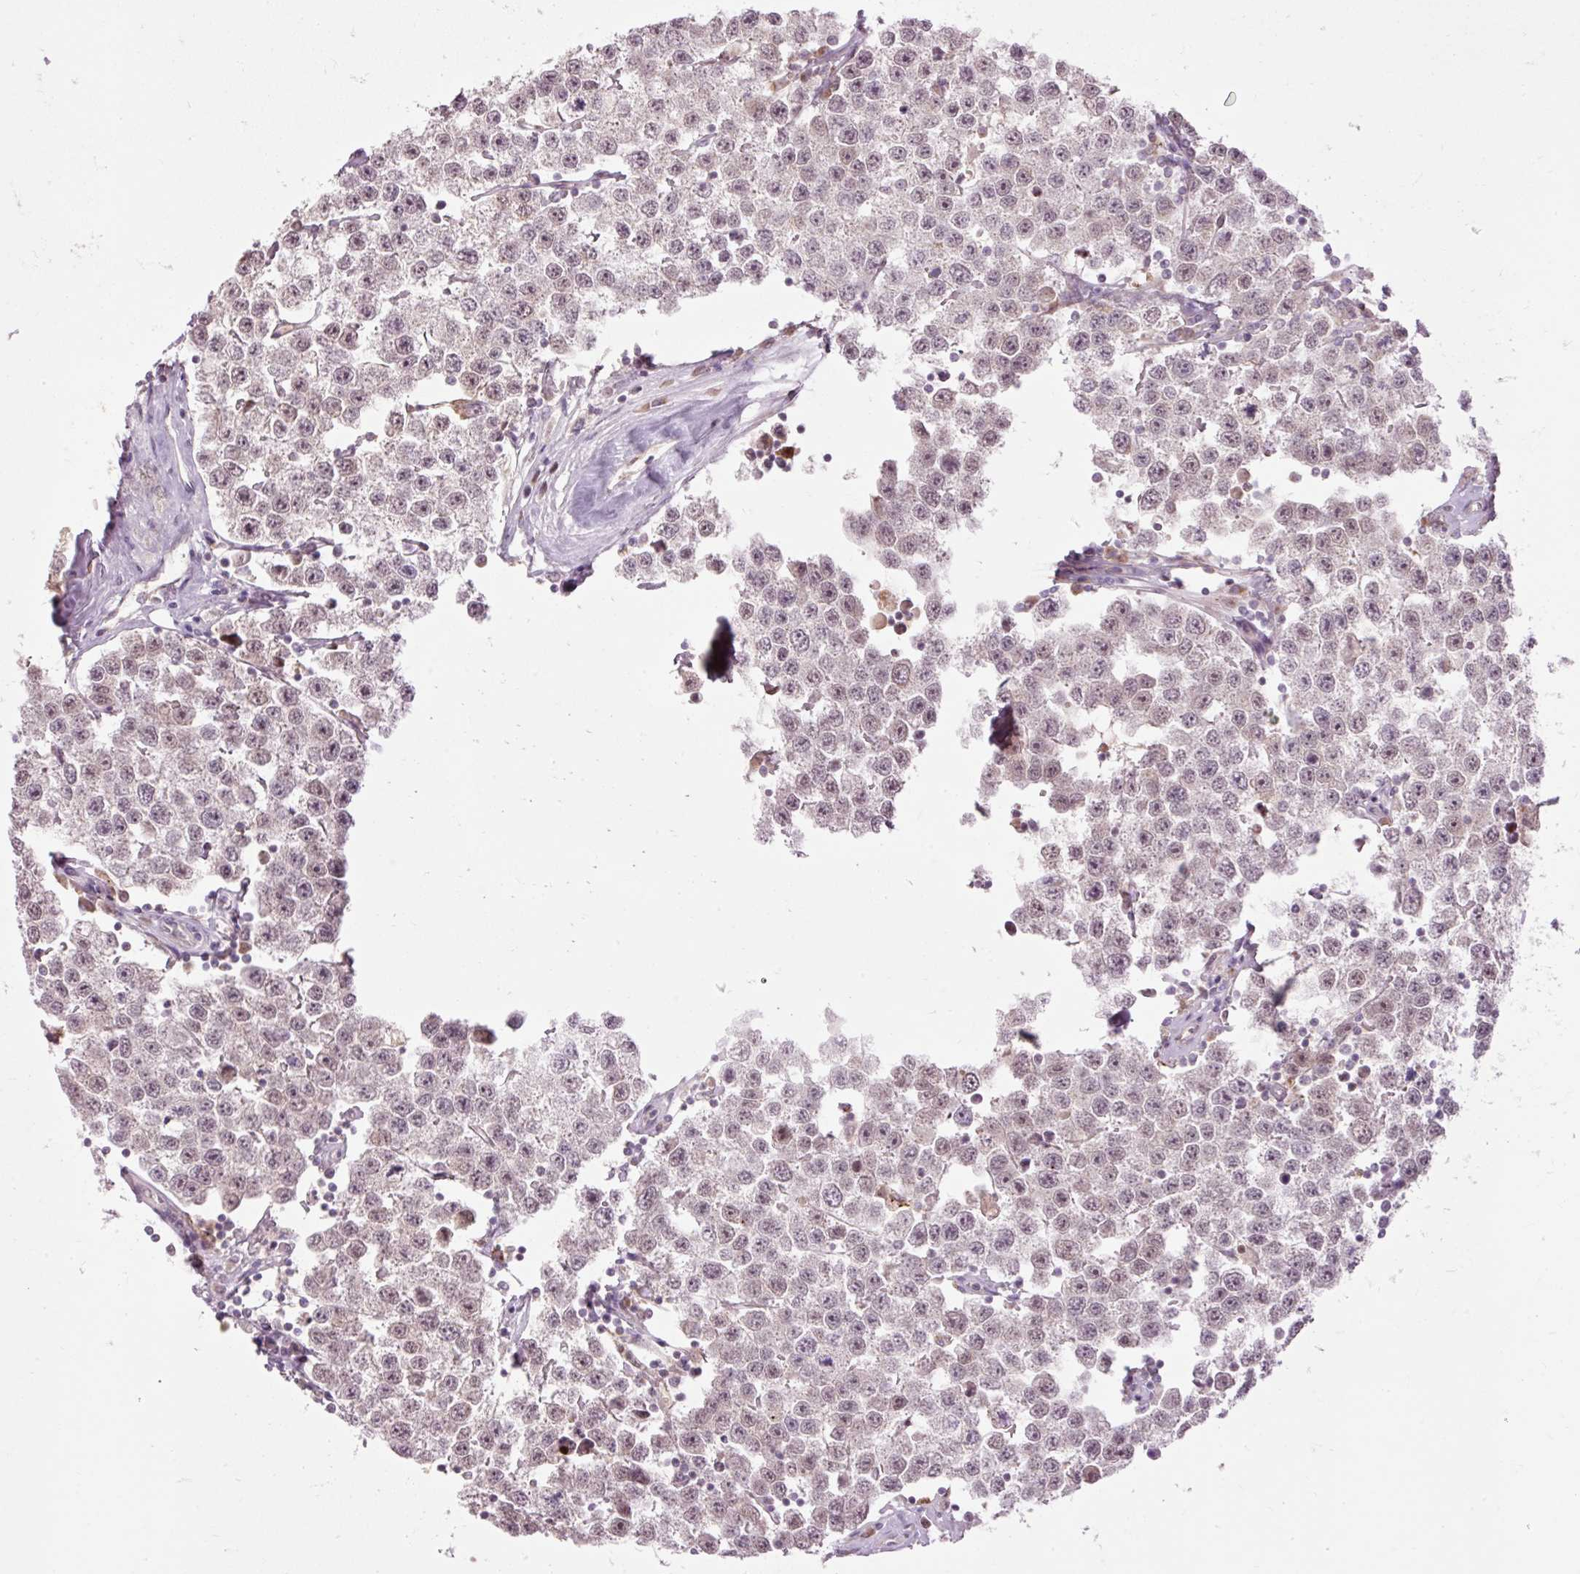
{"staining": {"intensity": "weak", "quantity": ">75%", "location": "nuclear"}, "tissue": "testis cancer", "cell_type": "Tumor cells", "image_type": "cancer", "snomed": [{"axis": "morphology", "description": "Seminoma, NOS"}, {"axis": "topography", "description": "Testis"}], "caption": "Human testis seminoma stained with a brown dye exhibits weak nuclear positive expression in about >75% of tumor cells.", "gene": "PRDX5", "patient": {"sex": "male", "age": 34}}